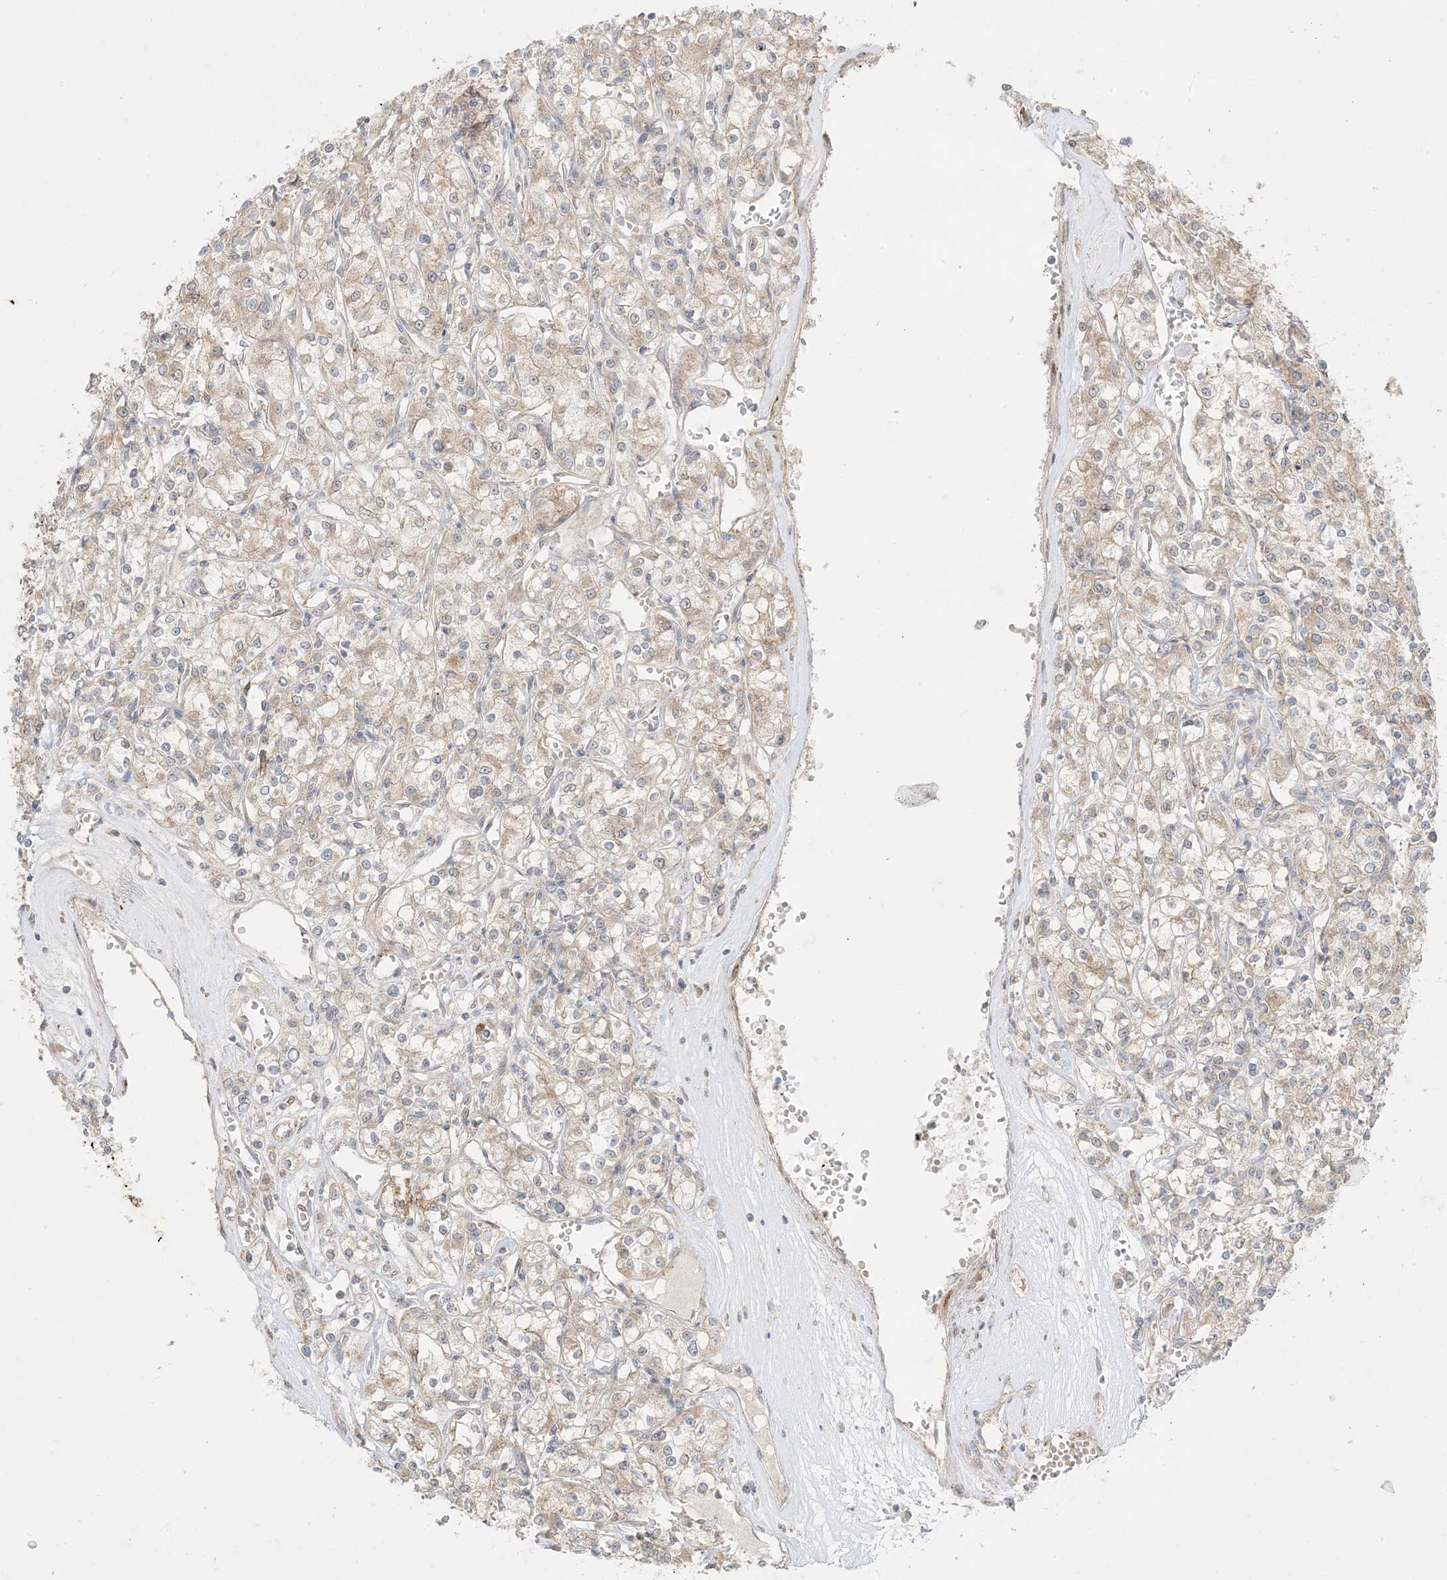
{"staining": {"intensity": "weak", "quantity": "25%-75%", "location": "cytoplasmic/membranous"}, "tissue": "renal cancer", "cell_type": "Tumor cells", "image_type": "cancer", "snomed": [{"axis": "morphology", "description": "Adenocarcinoma, NOS"}, {"axis": "topography", "description": "Kidney"}], "caption": "Protein expression by IHC shows weak cytoplasmic/membranous expression in about 25%-75% of tumor cells in renal cancer (adenocarcinoma). Ihc stains the protein in brown and the nuclei are stained blue.", "gene": "ODC1", "patient": {"sex": "female", "age": 59}}